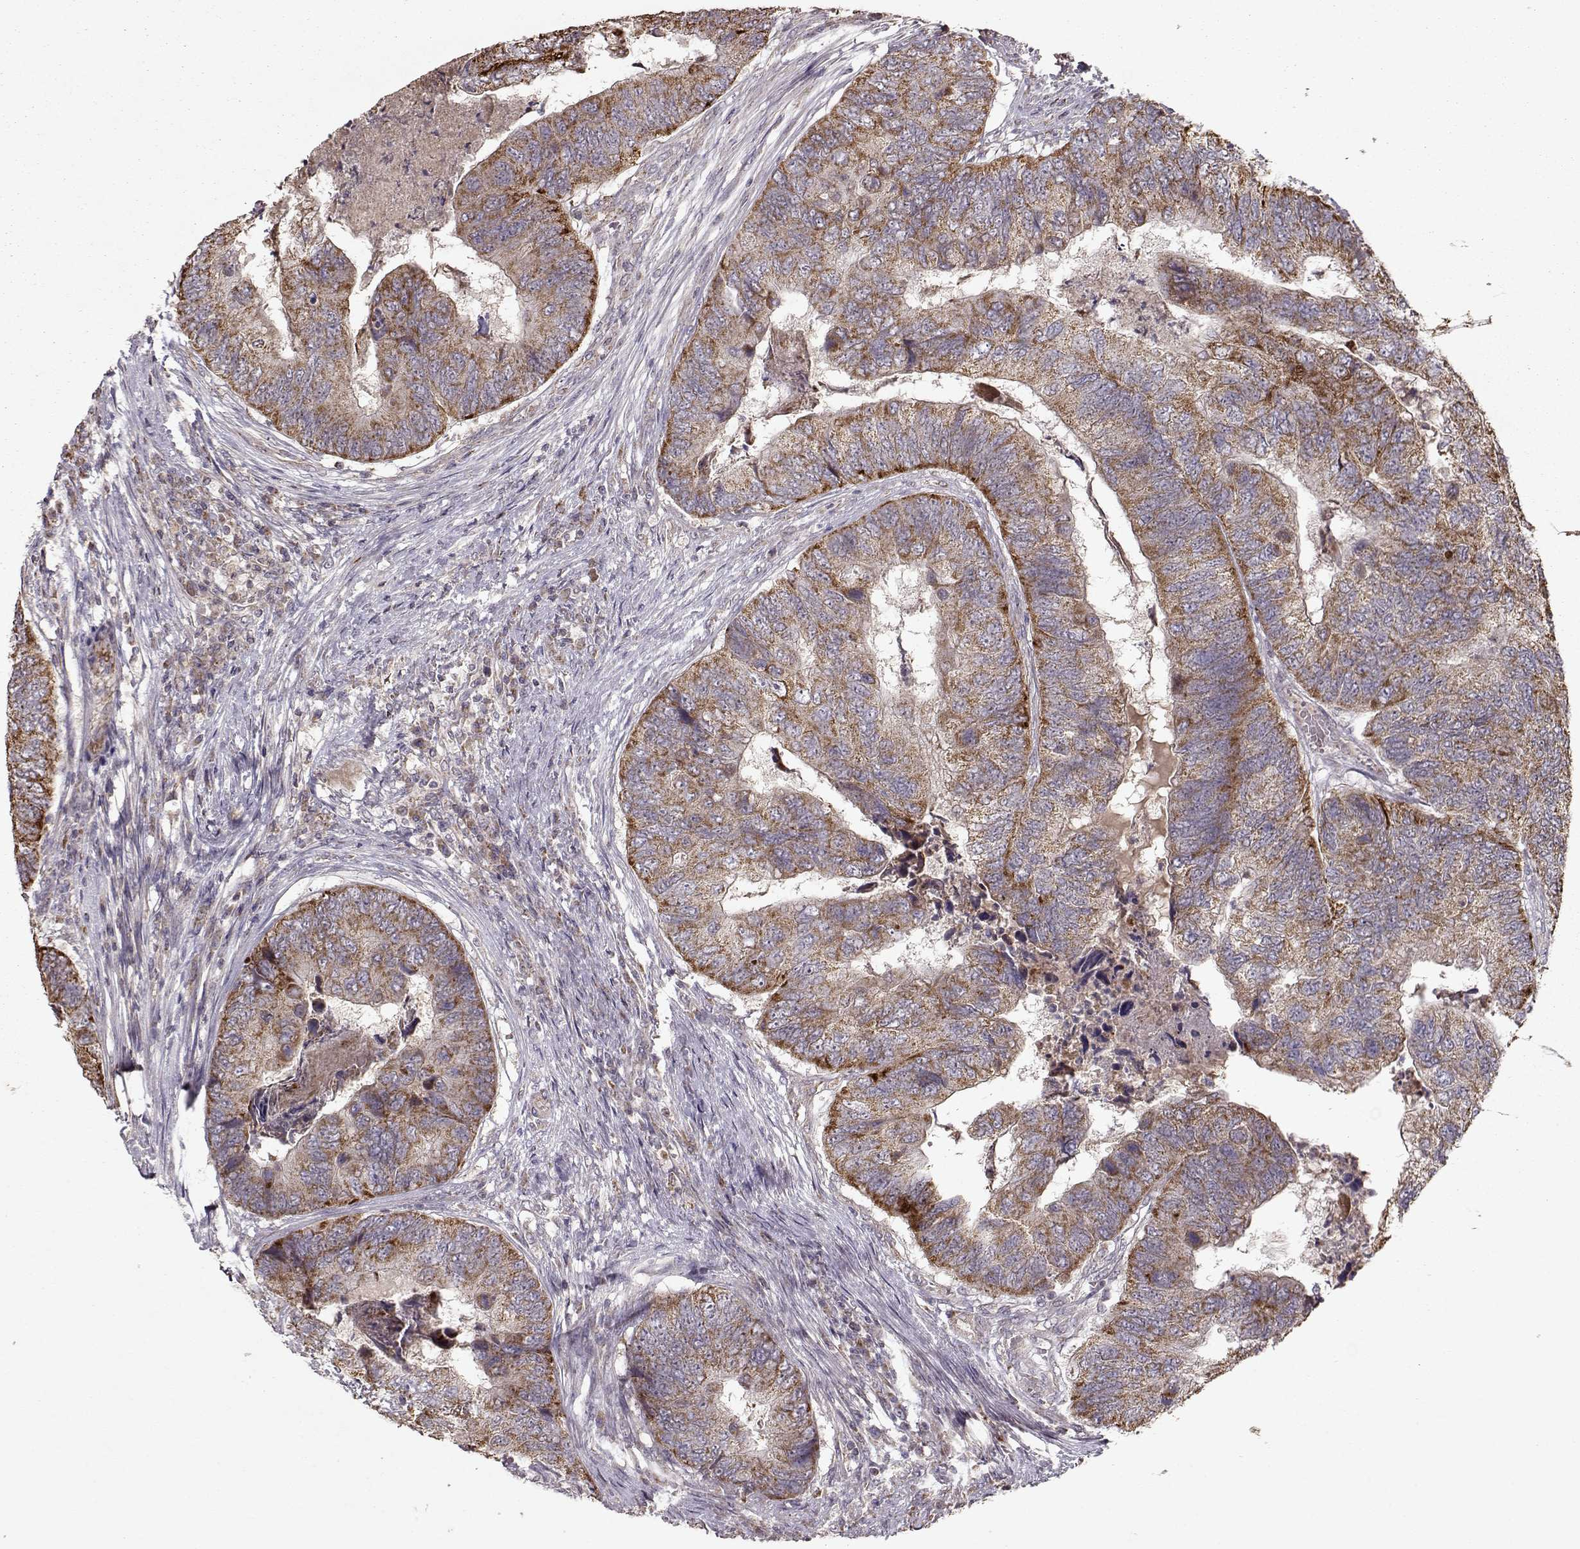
{"staining": {"intensity": "moderate", "quantity": ">75%", "location": "cytoplasmic/membranous"}, "tissue": "colorectal cancer", "cell_type": "Tumor cells", "image_type": "cancer", "snomed": [{"axis": "morphology", "description": "Adenocarcinoma, NOS"}, {"axis": "topography", "description": "Colon"}], "caption": "Approximately >75% of tumor cells in adenocarcinoma (colorectal) exhibit moderate cytoplasmic/membranous protein expression as visualized by brown immunohistochemical staining.", "gene": "CMTM3", "patient": {"sex": "female", "age": 67}}